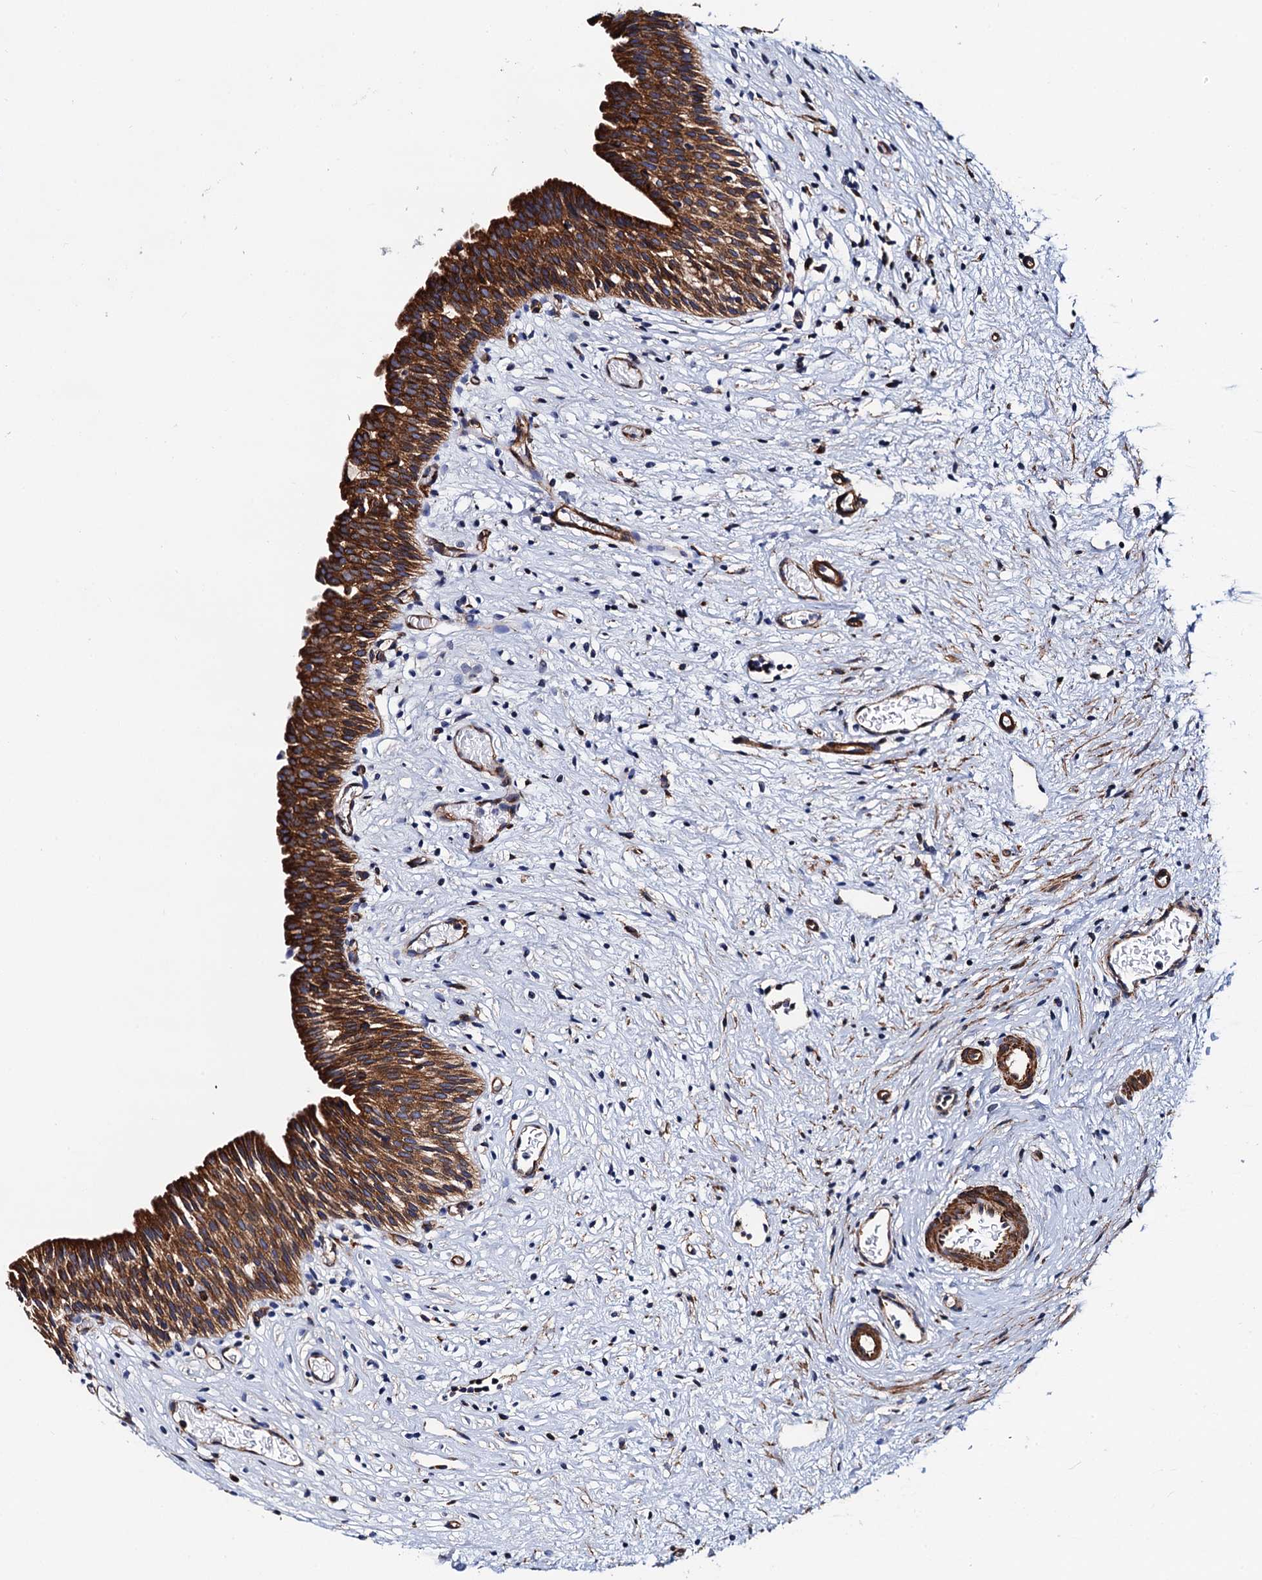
{"staining": {"intensity": "strong", "quantity": ">75%", "location": "cytoplasmic/membranous"}, "tissue": "urinary bladder", "cell_type": "Urothelial cells", "image_type": "normal", "snomed": [{"axis": "morphology", "description": "Transitional cell carcinoma in-situ"}, {"axis": "topography", "description": "Urinary bladder"}], "caption": "Immunohistochemical staining of normal human urinary bladder exhibits strong cytoplasmic/membranous protein expression in about >75% of urothelial cells.", "gene": "ZDHHC18", "patient": {"sex": "male", "age": 74}}